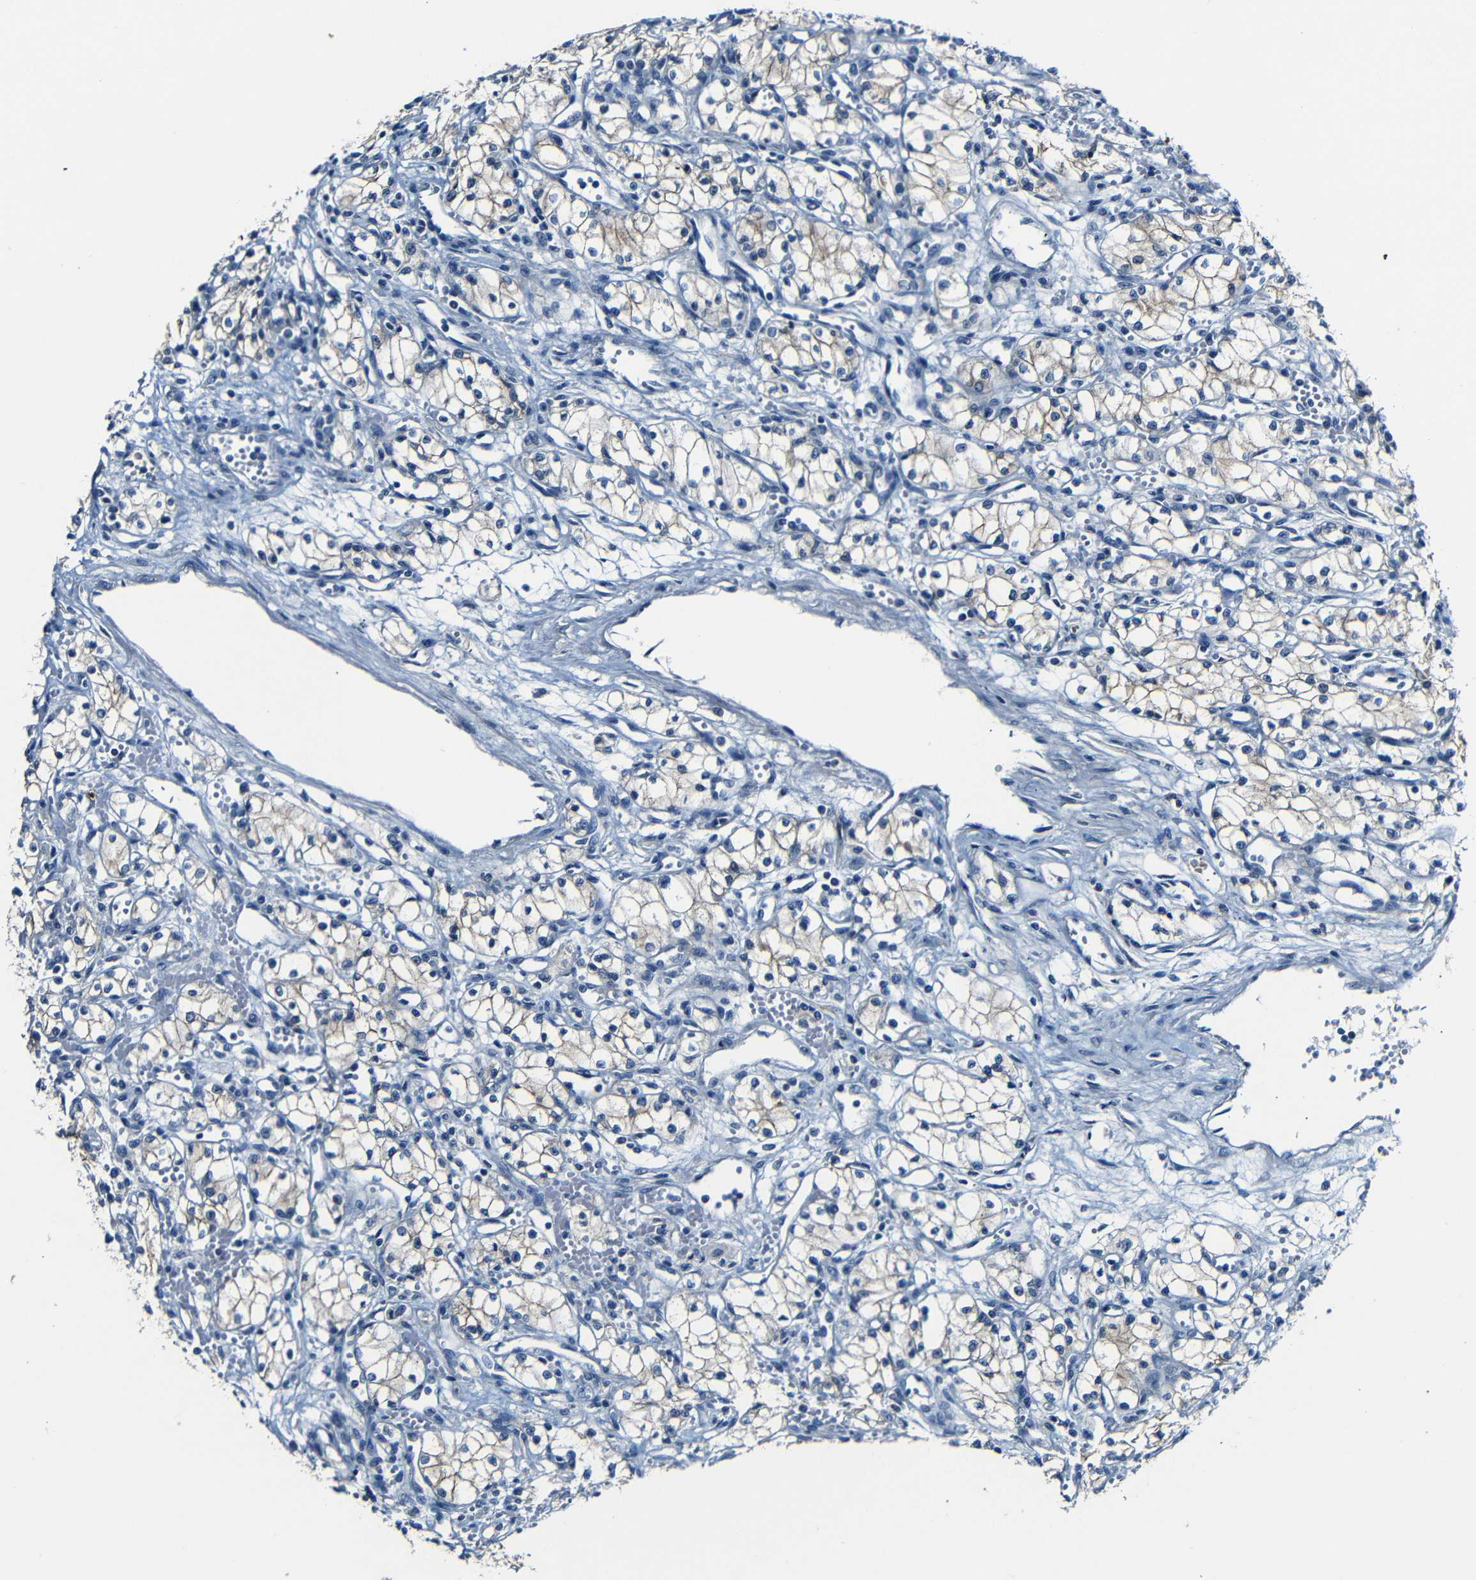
{"staining": {"intensity": "weak", "quantity": "25%-75%", "location": "cytoplasmic/membranous"}, "tissue": "renal cancer", "cell_type": "Tumor cells", "image_type": "cancer", "snomed": [{"axis": "morphology", "description": "Normal tissue, NOS"}, {"axis": "morphology", "description": "Adenocarcinoma, NOS"}, {"axis": "topography", "description": "Kidney"}], "caption": "Renal adenocarcinoma stained with DAB (3,3'-diaminobenzidine) immunohistochemistry reveals low levels of weak cytoplasmic/membranous positivity in about 25%-75% of tumor cells.", "gene": "ANK3", "patient": {"sex": "male", "age": 59}}